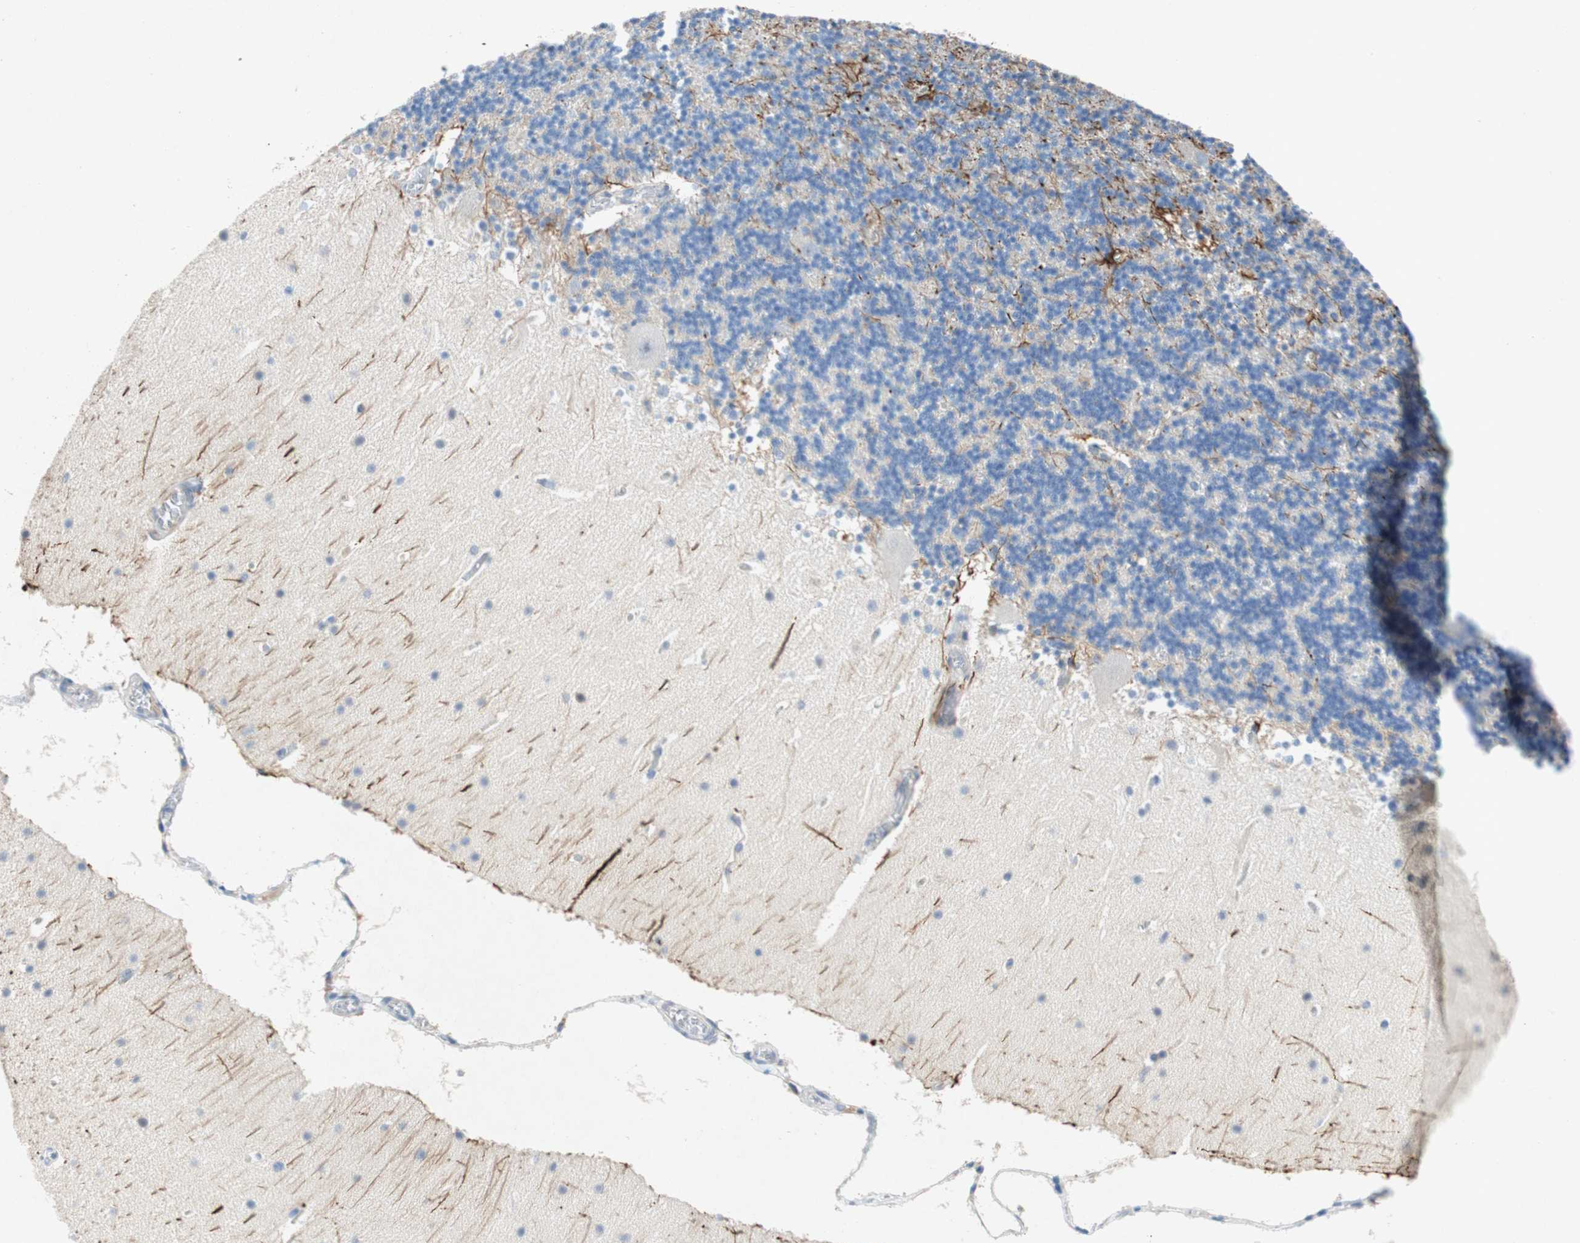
{"staining": {"intensity": "strong", "quantity": "<25%", "location": "cytoplasmic/membranous"}, "tissue": "cerebellum", "cell_type": "Cells in granular layer", "image_type": "normal", "snomed": [{"axis": "morphology", "description": "Normal tissue, NOS"}, {"axis": "topography", "description": "Cerebellum"}], "caption": "Protein staining of normal cerebellum displays strong cytoplasmic/membranous staining in approximately <25% of cells in granular layer. The protein of interest is stained brown, and the nuclei are stained in blue (DAB IHC with brightfield microscopy, high magnification).", "gene": "RELB", "patient": {"sex": "male", "age": 45}}